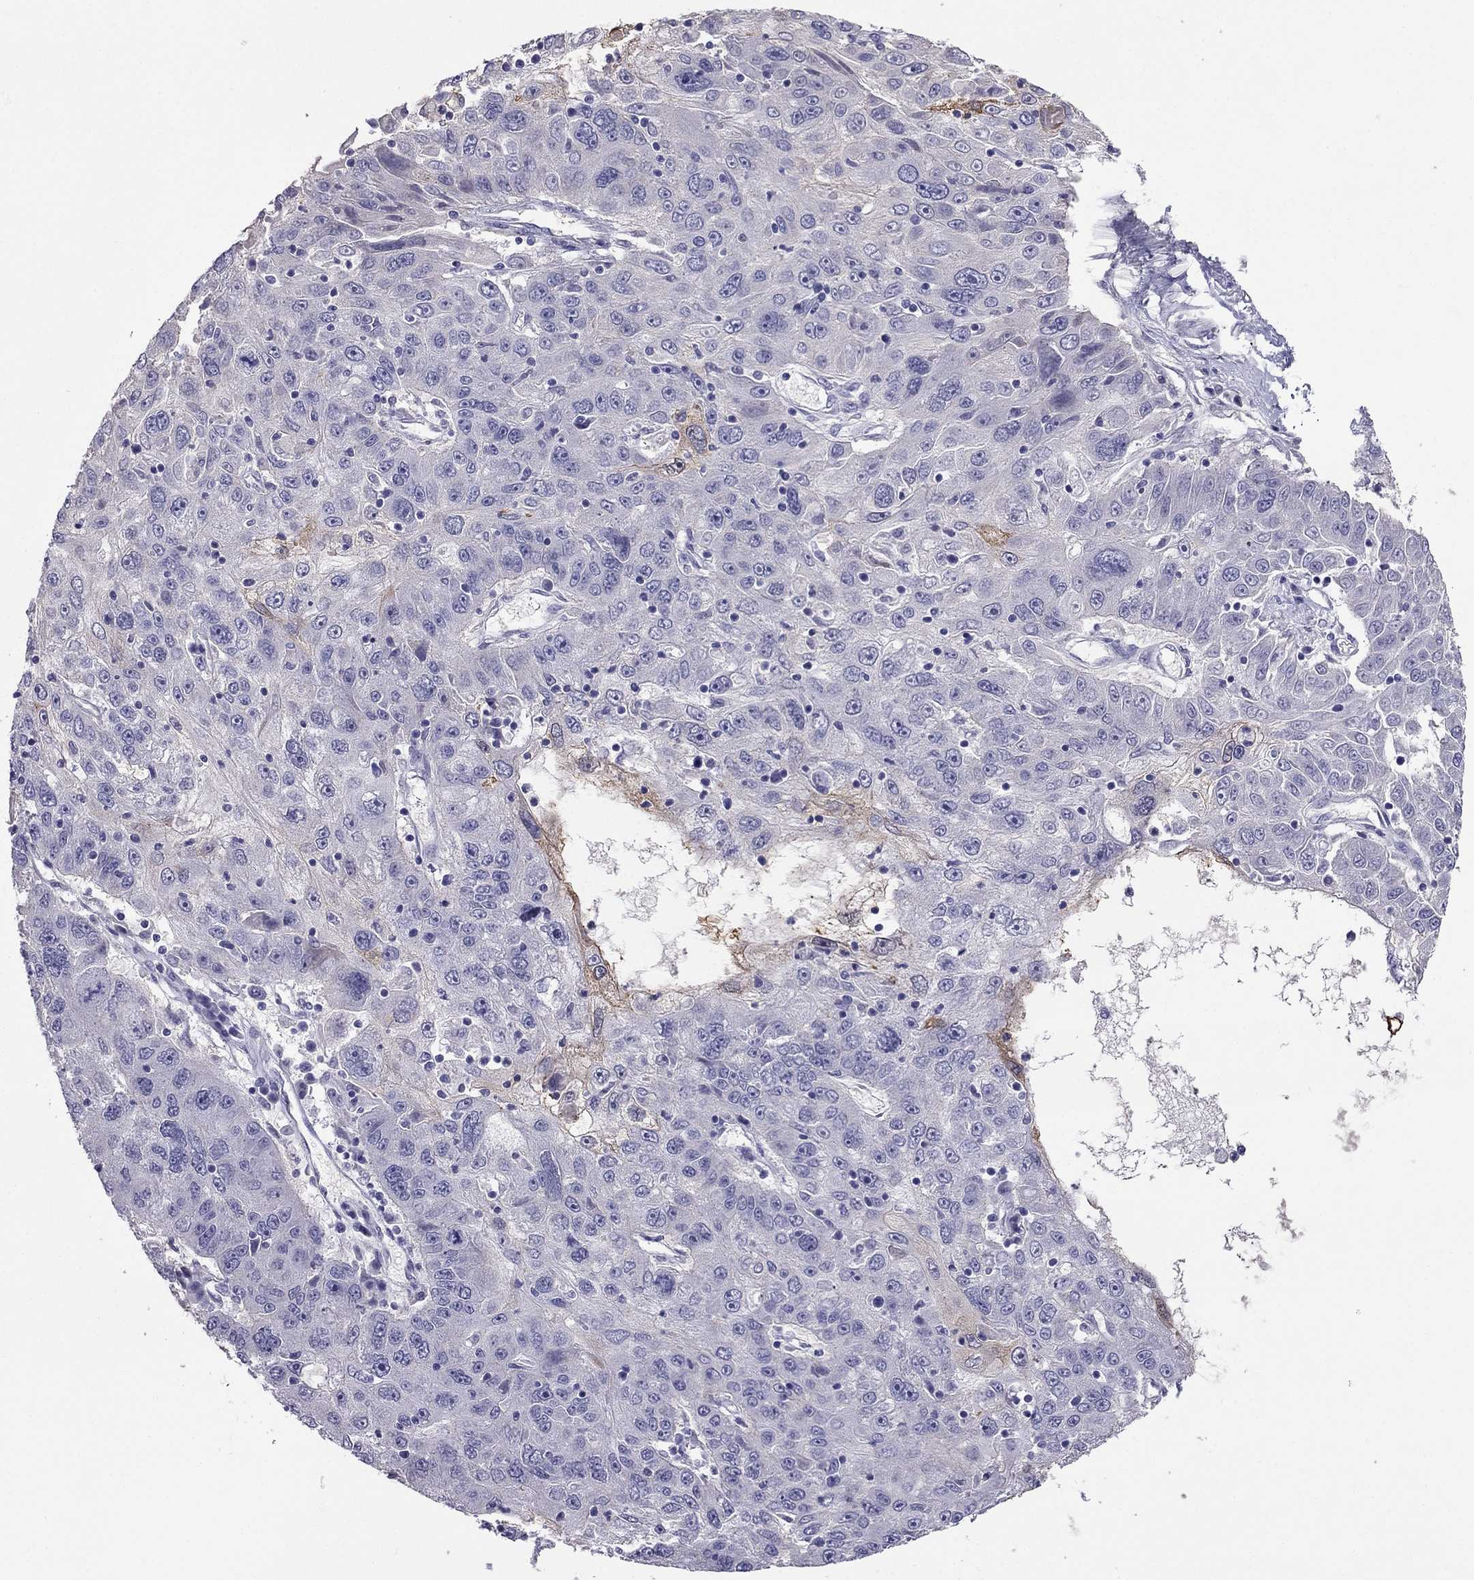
{"staining": {"intensity": "negative", "quantity": "none", "location": "none"}, "tissue": "stomach cancer", "cell_type": "Tumor cells", "image_type": "cancer", "snomed": [{"axis": "morphology", "description": "Adenocarcinoma, NOS"}, {"axis": "topography", "description": "Stomach"}], "caption": "DAB (3,3'-diaminobenzidine) immunohistochemical staining of human stomach cancer demonstrates no significant expression in tumor cells. (IHC, brightfield microscopy, high magnification).", "gene": "TBC1D21", "patient": {"sex": "male", "age": 56}}